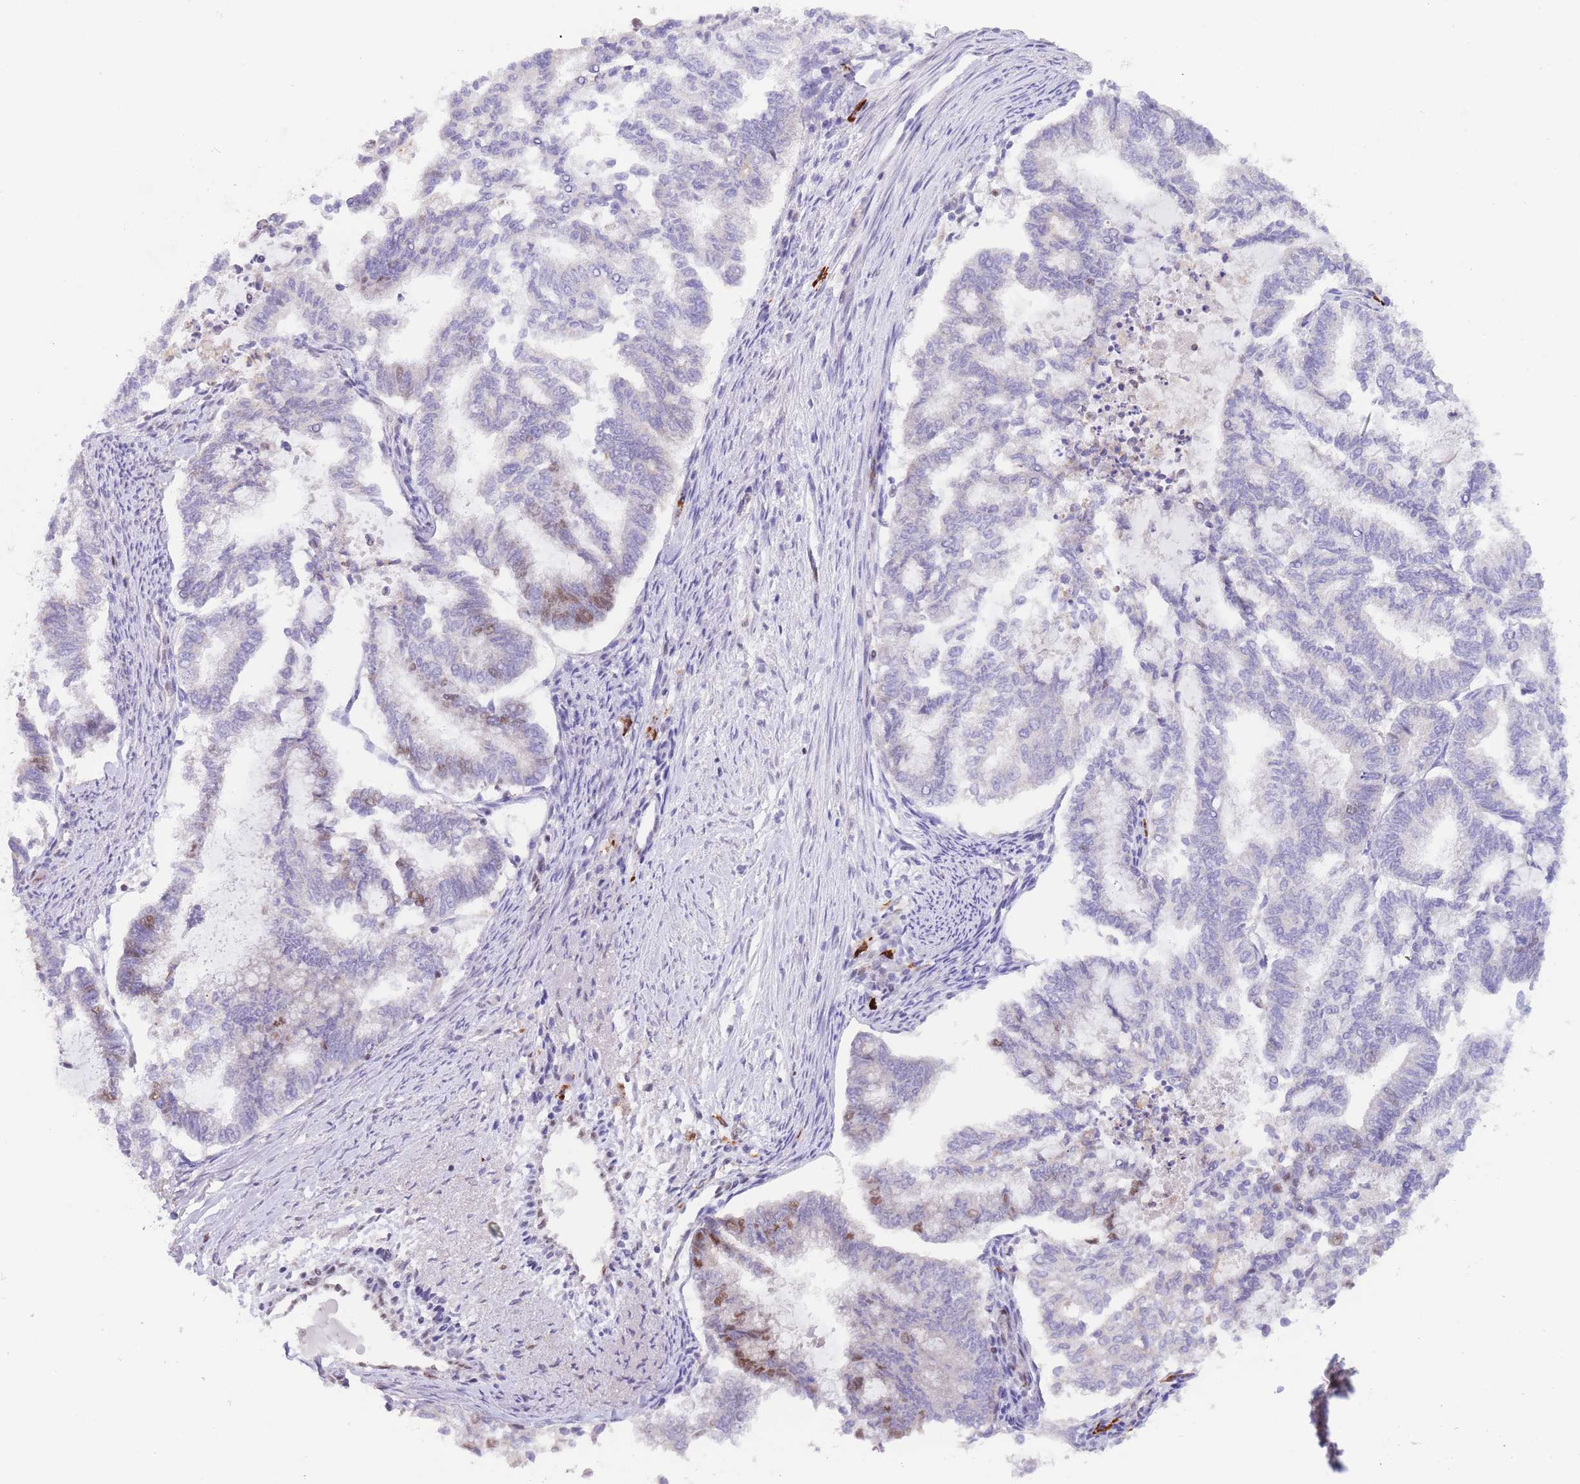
{"staining": {"intensity": "moderate", "quantity": "<25%", "location": "nuclear"}, "tissue": "endometrial cancer", "cell_type": "Tumor cells", "image_type": "cancer", "snomed": [{"axis": "morphology", "description": "Adenocarcinoma, NOS"}, {"axis": "topography", "description": "Endometrium"}], "caption": "High-power microscopy captured an IHC micrograph of adenocarcinoma (endometrial), revealing moderate nuclear expression in about <25% of tumor cells. The protein of interest is stained brown, and the nuclei are stained in blue (DAB (3,3'-diaminobenzidine) IHC with brightfield microscopy, high magnification).", "gene": "SMAD9", "patient": {"sex": "female", "age": 79}}